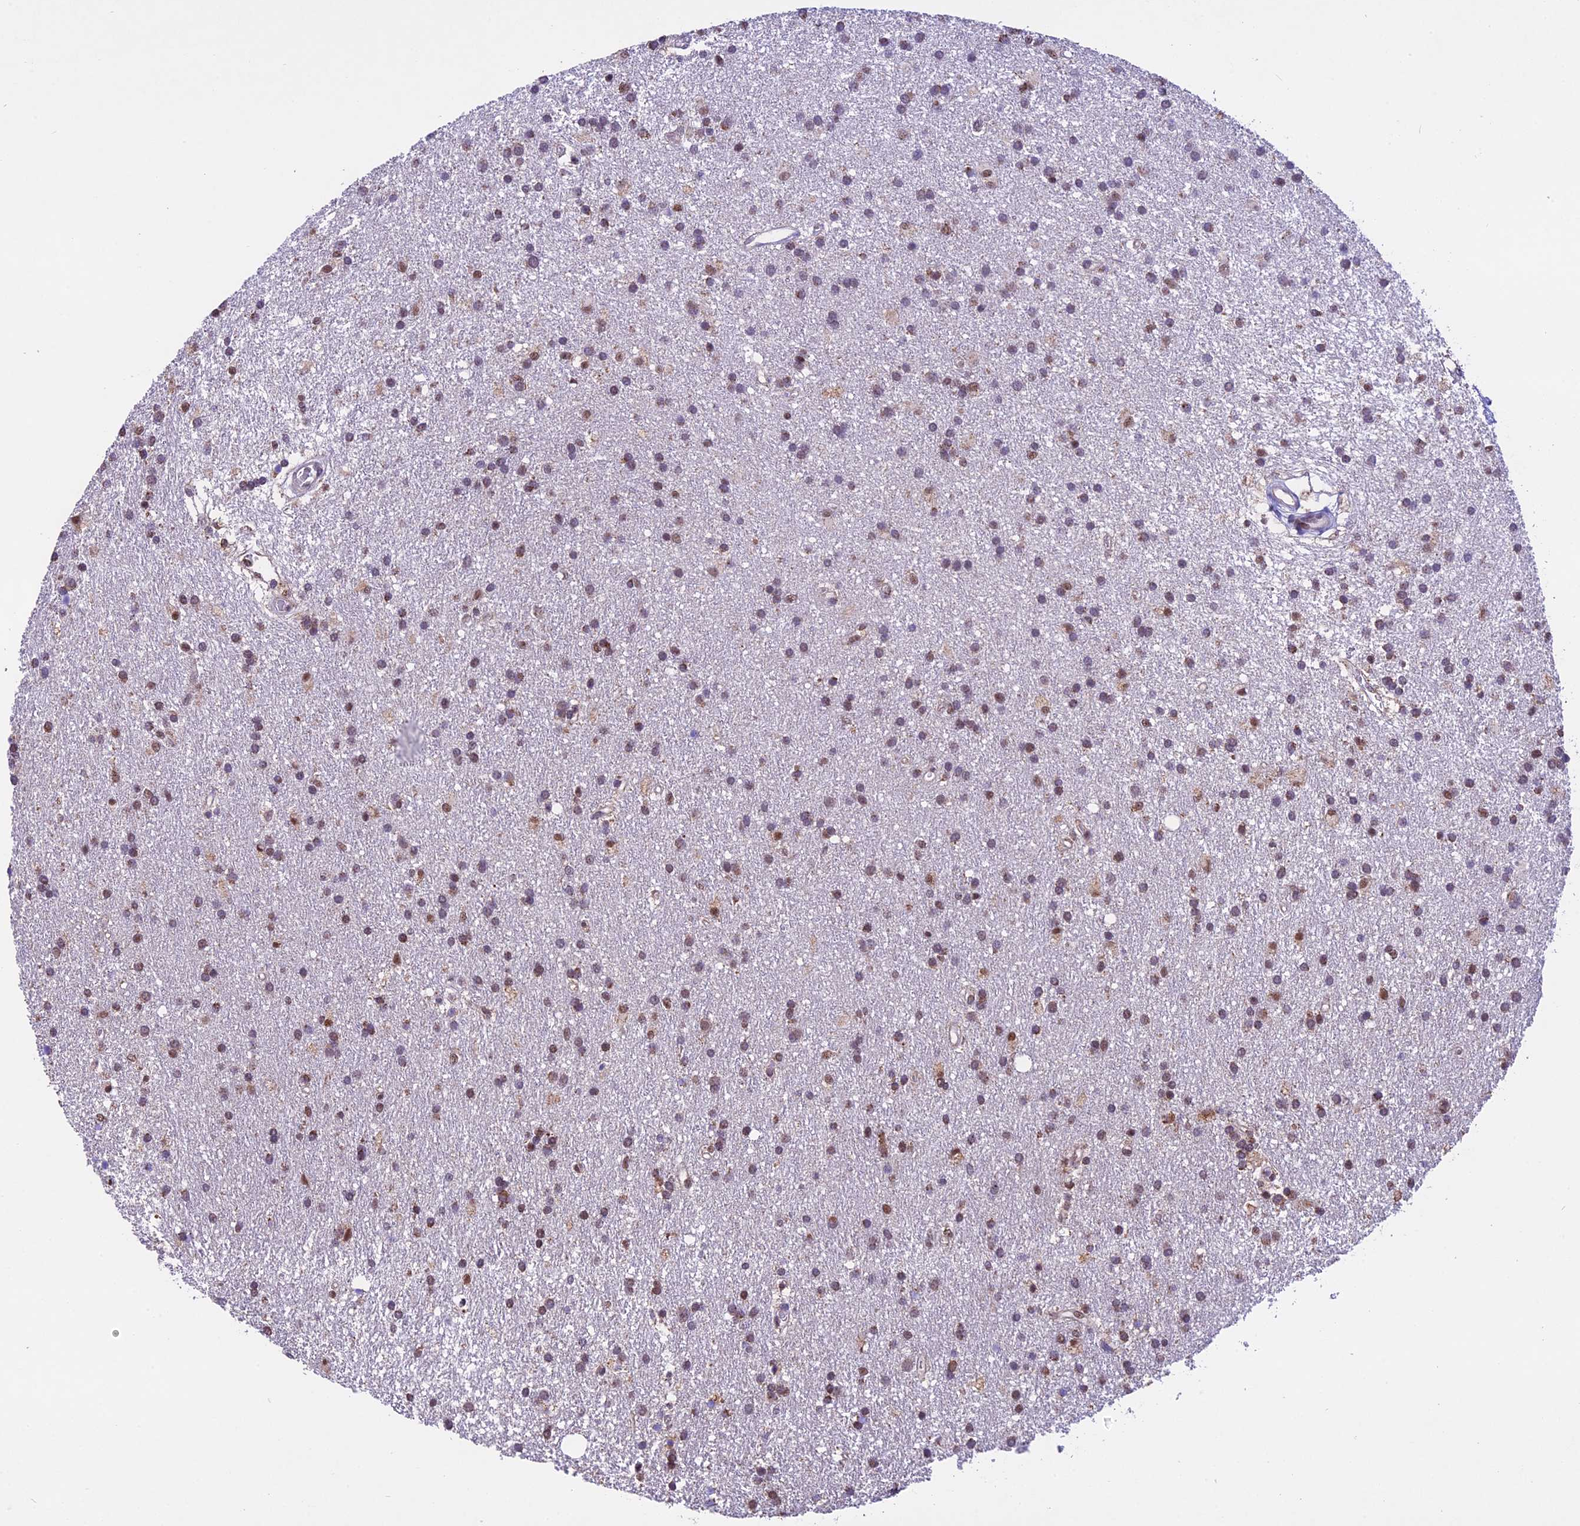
{"staining": {"intensity": "moderate", "quantity": "25%-75%", "location": "nuclear"}, "tissue": "glioma", "cell_type": "Tumor cells", "image_type": "cancer", "snomed": [{"axis": "morphology", "description": "Glioma, malignant, High grade"}, {"axis": "topography", "description": "Brain"}], "caption": "Tumor cells display moderate nuclear expression in approximately 25%-75% of cells in glioma.", "gene": "CARS2", "patient": {"sex": "male", "age": 77}}